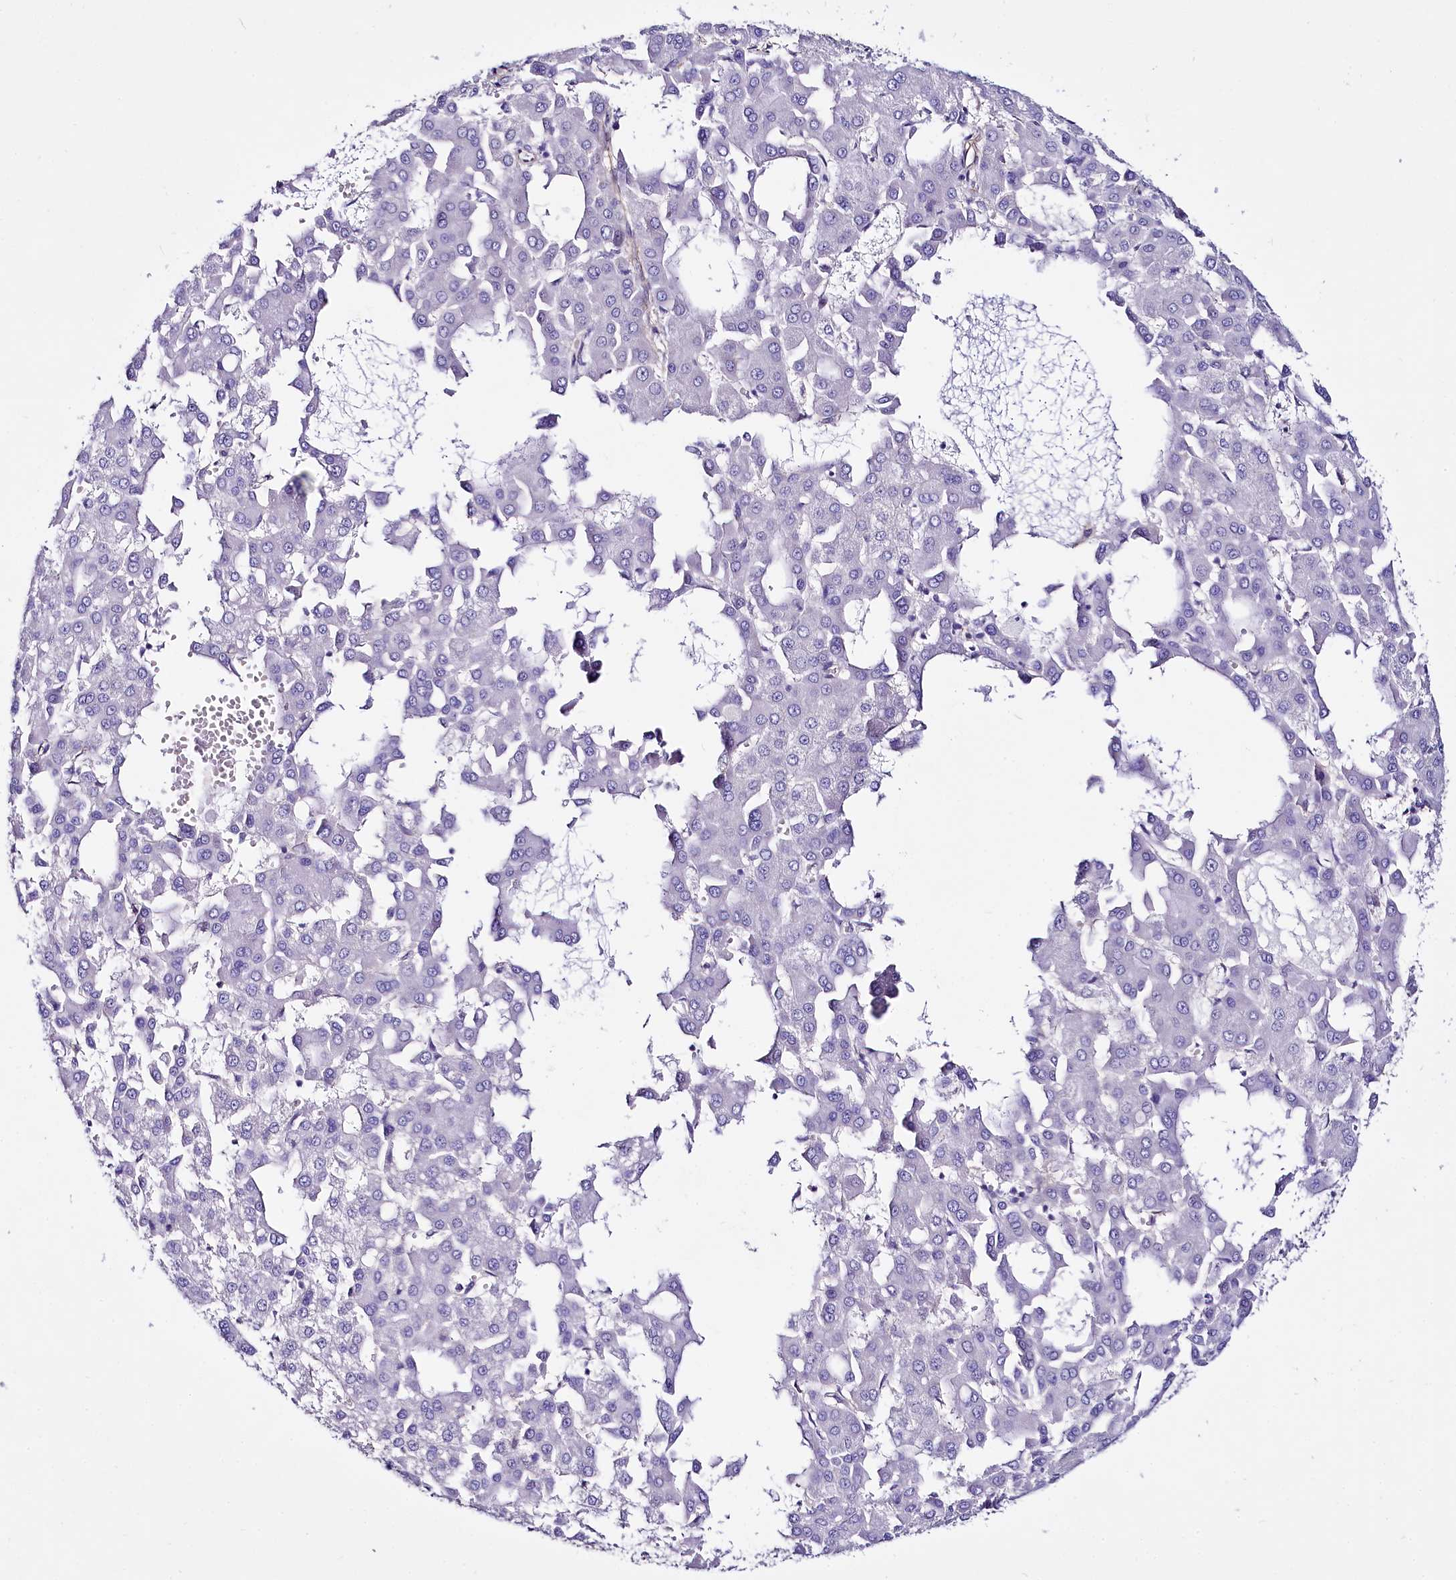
{"staining": {"intensity": "negative", "quantity": "none", "location": "none"}, "tissue": "liver cancer", "cell_type": "Tumor cells", "image_type": "cancer", "snomed": [{"axis": "morphology", "description": "Carcinoma, Hepatocellular, NOS"}, {"axis": "topography", "description": "Liver"}], "caption": "This is an immunohistochemistry photomicrograph of human hepatocellular carcinoma (liver). There is no expression in tumor cells.", "gene": "STXBP1", "patient": {"sex": "male", "age": 47}}